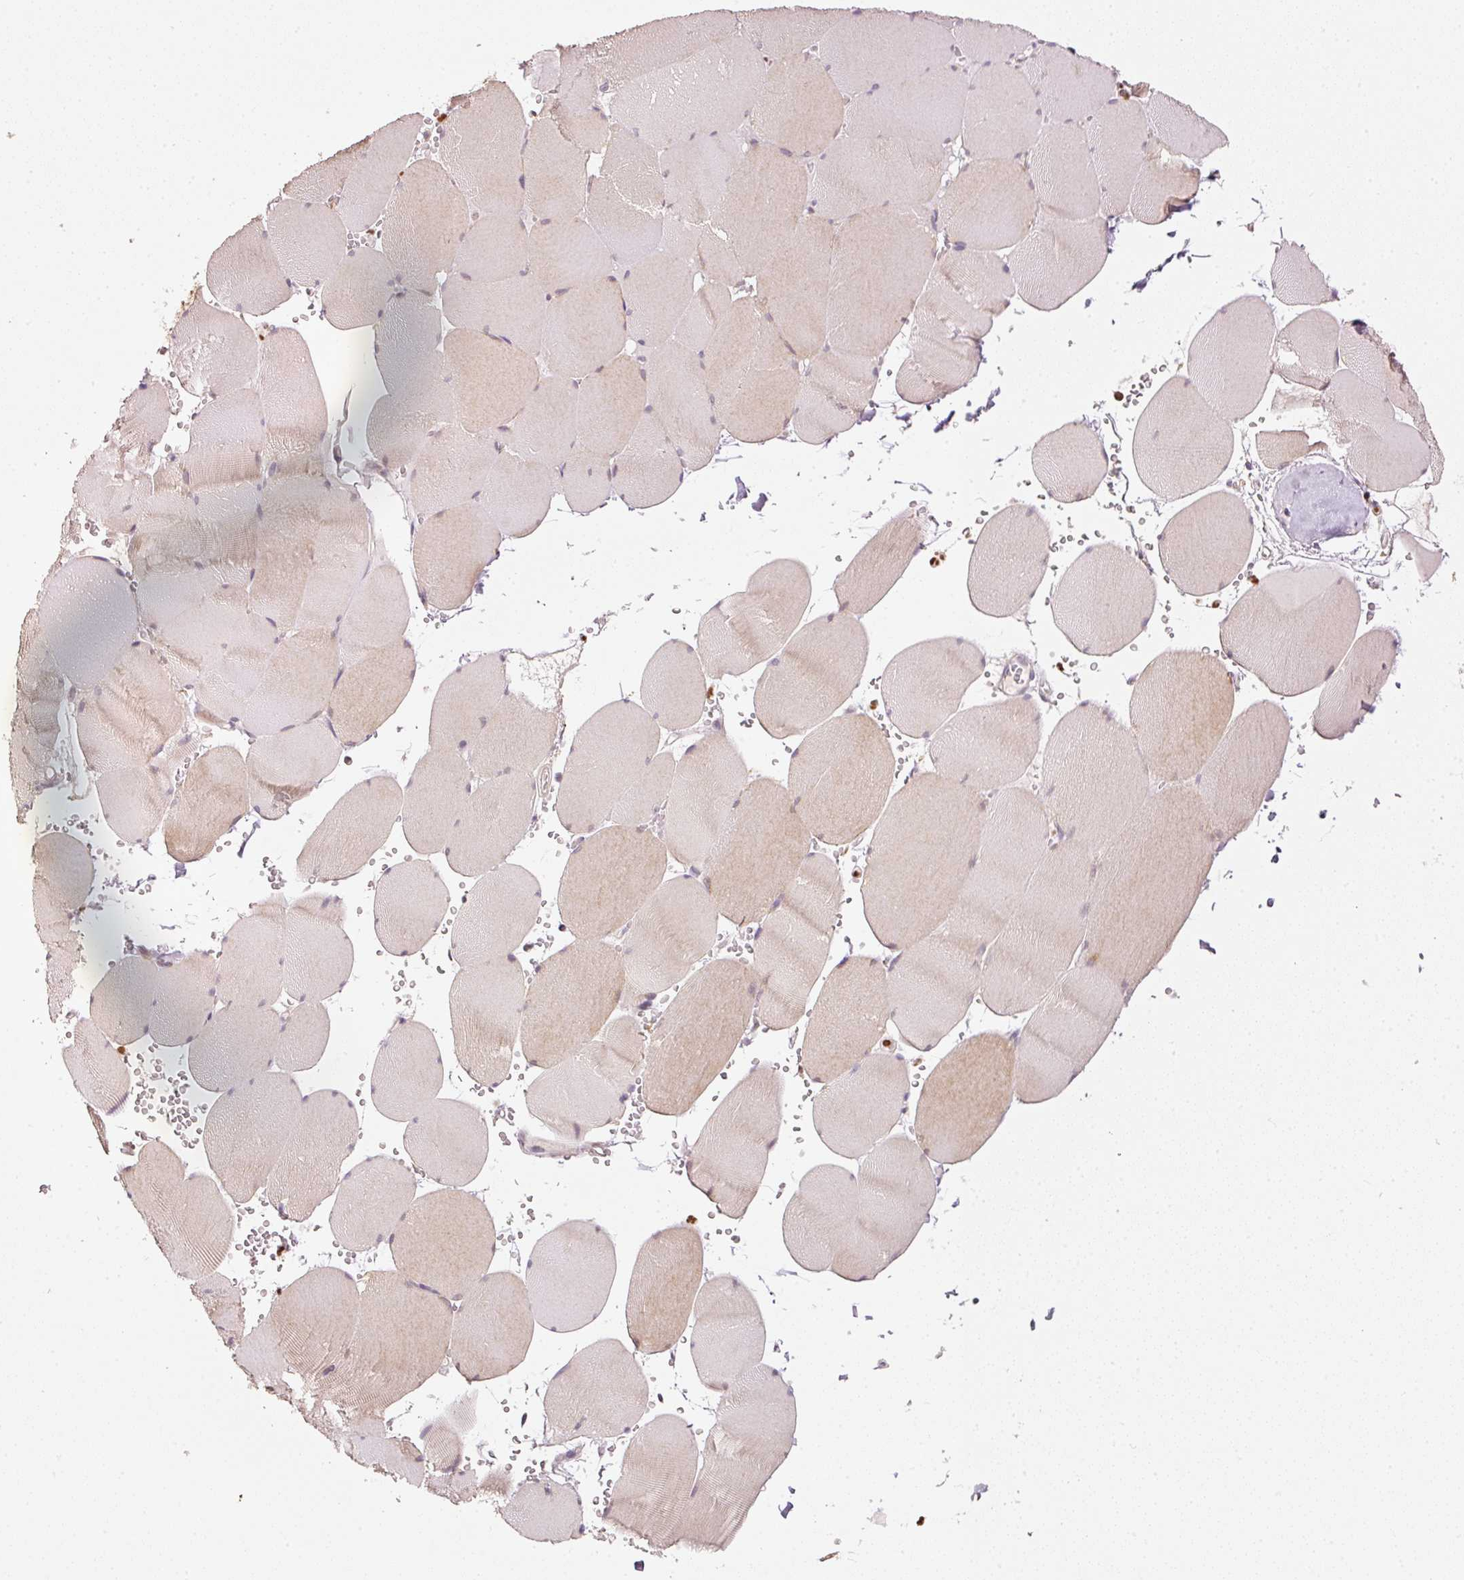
{"staining": {"intensity": "weak", "quantity": "25%-75%", "location": "cytoplasmic/membranous"}, "tissue": "skeletal muscle", "cell_type": "Myocytes", "image_type": "normal", "snomed": [{"axis": "morphology", "description": "Normal tissue, NOS"}, {"axis": "topography", "description": "Skeletal muscle"}, {"axis": "topography", "description": "Head-Neck"}], "caption": "A brown stain labels weak cytoplasmic/membranous expression of a protein in myocytes of benign skeletal muscle. The staining was performed using DAB, with brown indicating positive protein expression. Nuclei are stained blue with hematoxylin.", "gene": "MTHFD1L", "patient": {"sex": "male", "age": 66}}